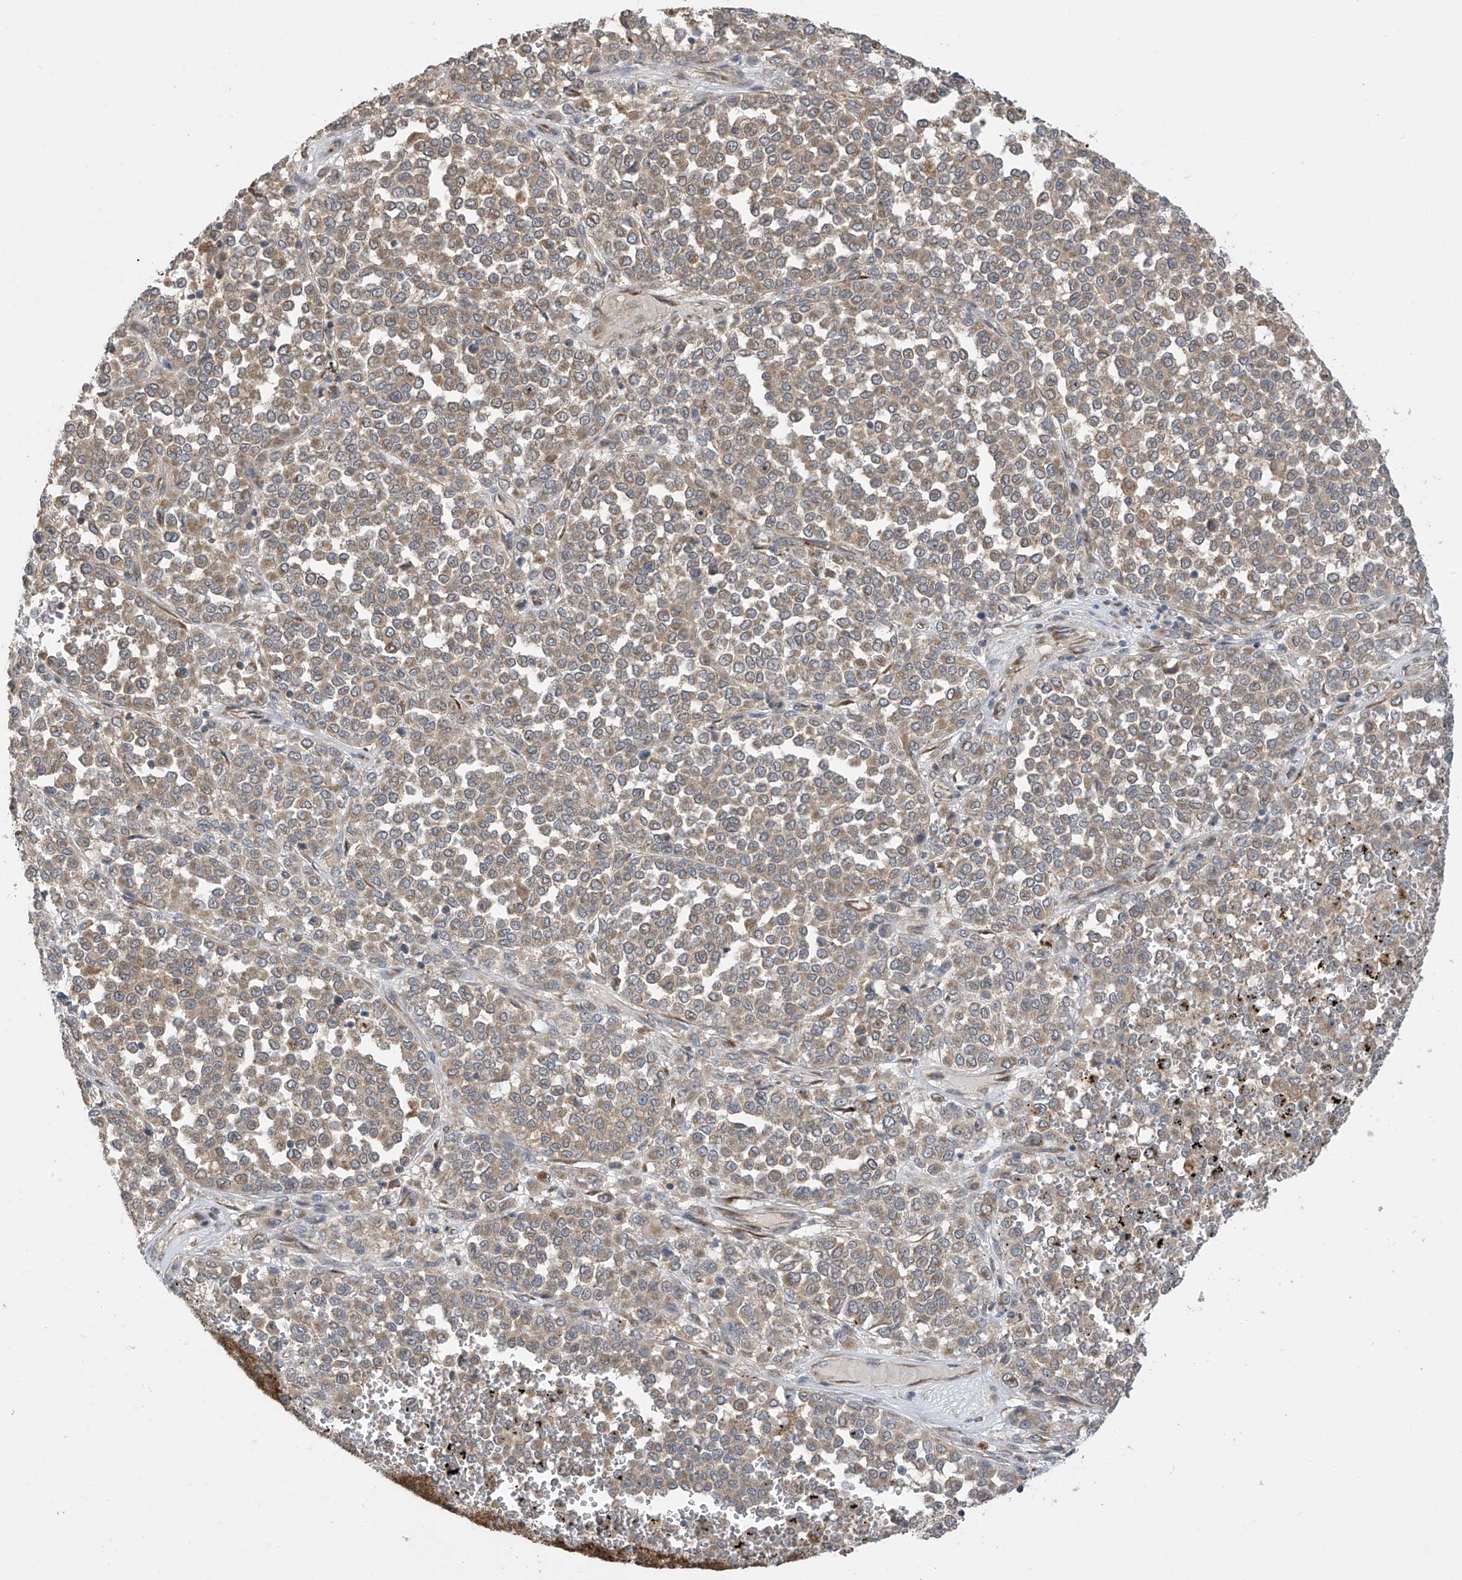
{"staining": {"intensity": "weak", "quantity": ">75%", "location": "cytoplasmic/membranous"}, "tissue": "melanoma", "cell_type": "Tumor cells", "image_type": "cancer", "snomed": [{"axis": "morphology", "description": "Malignant melanoma, Metastatic site"}, {"axis": "topography", "description": "Pancreas"}], "caption": "Immunohistochemistry (IHC) photomicrograph of malignant melanoma (metastatic site) stained for a protein (brown), which displays low levels of weak cytoplasmic/membranous positivity in approximately >75% of tumor cells.", "gene": "PNPT1", "patient": {"sex": "female", "age": 30}}